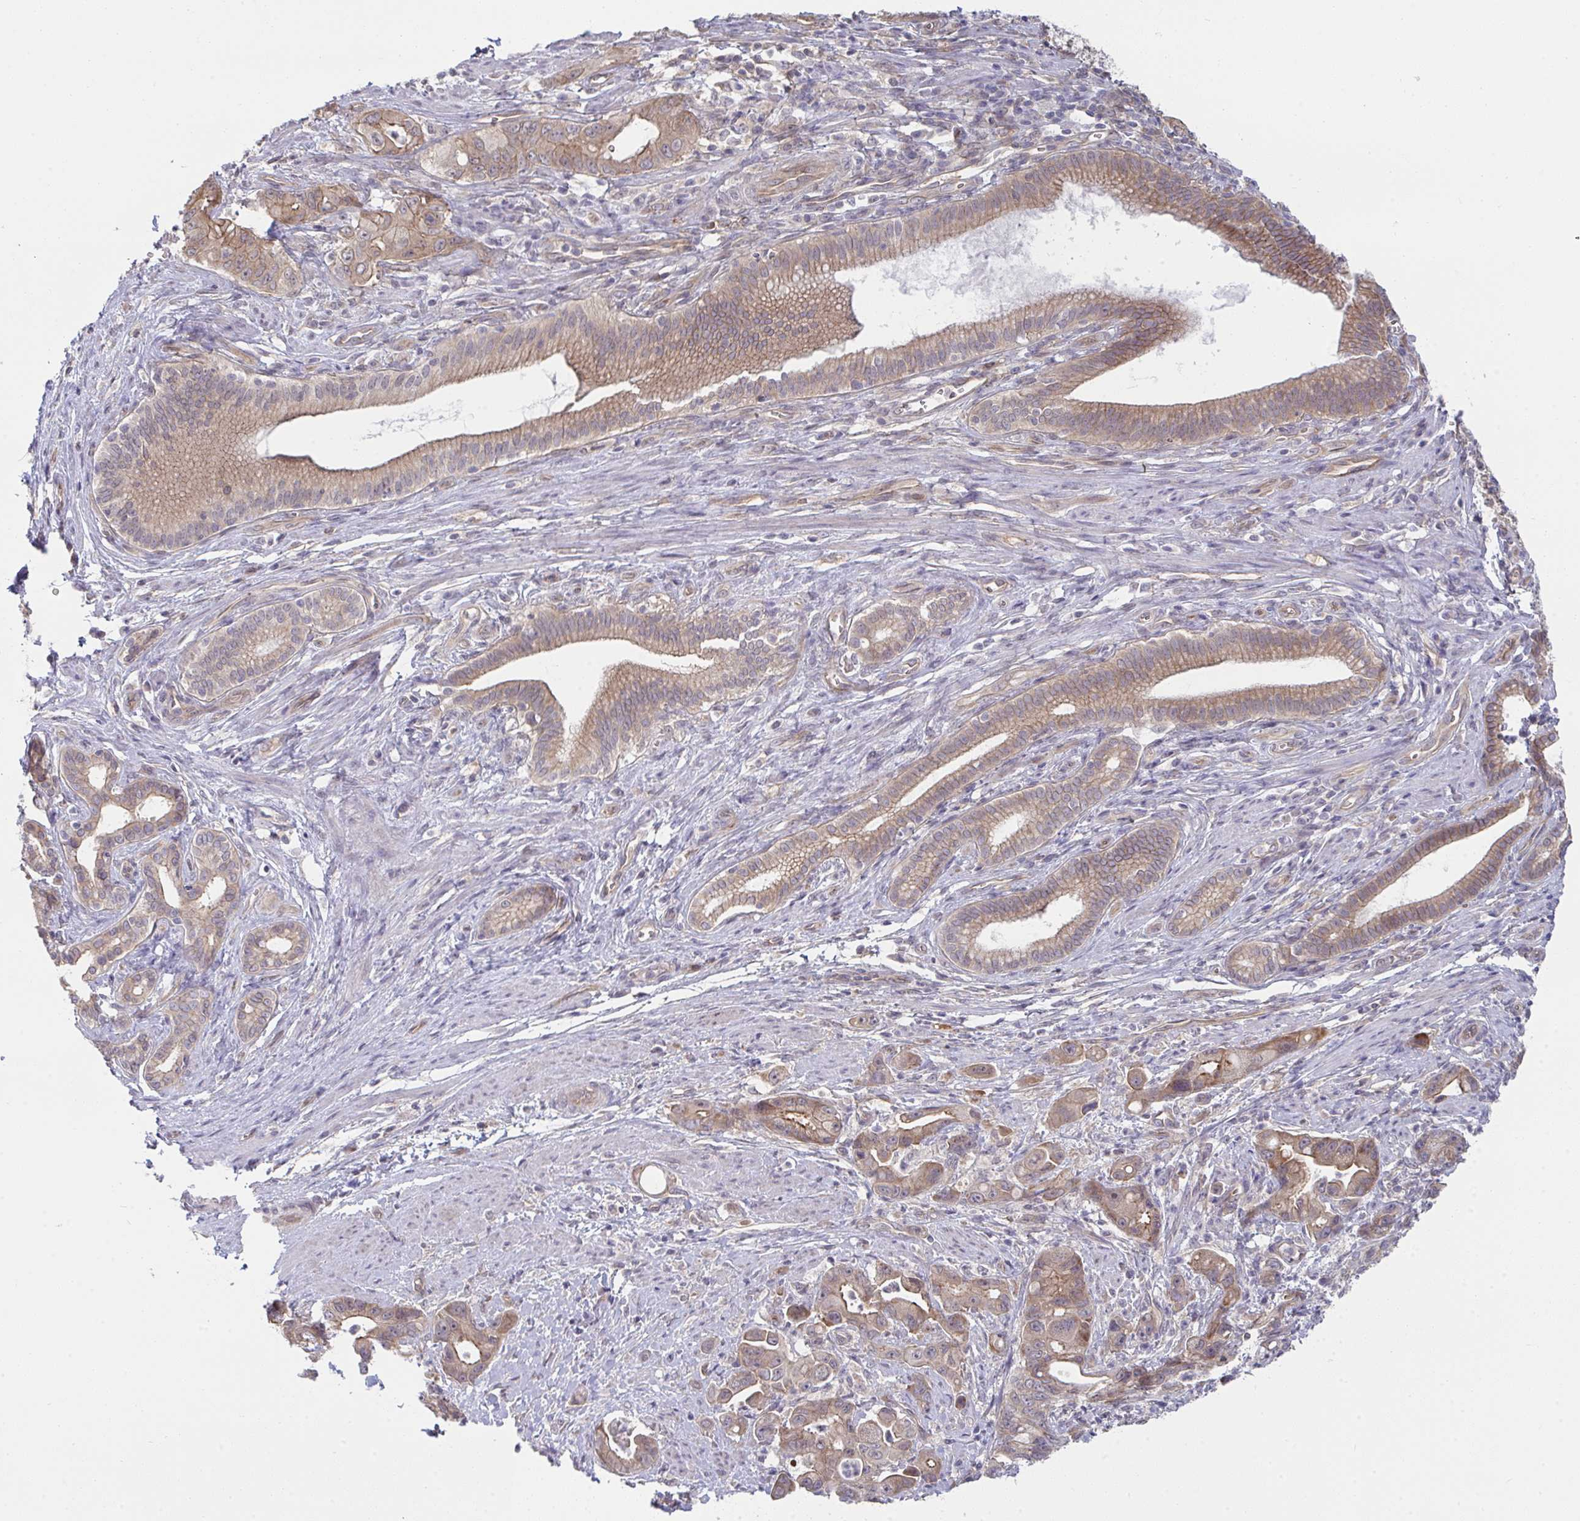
{"staining": {"intensity": "moderate", "quantity": ">75%", "location": "cytoplasmic/membranous"}, "tissue": "pancreatic cancer", "cell_type": "Tumor cells", "image_type": "cancer", "snomed": [{"axis": "morphology", "description": "Adenocarcinoma, NOS"}, {"axis": "topography", "description": "Pancreas"}], "caption": "The photomicrograph exhibits immunohistochemical staining of pancreatic cancer (adenocarcinoma). There is moderate cytoplasmic/membranous staining is seen in approximately >75% of tumor cells.", "gene": "CASP9", "patient": {"sex": "male", "age": 68}}